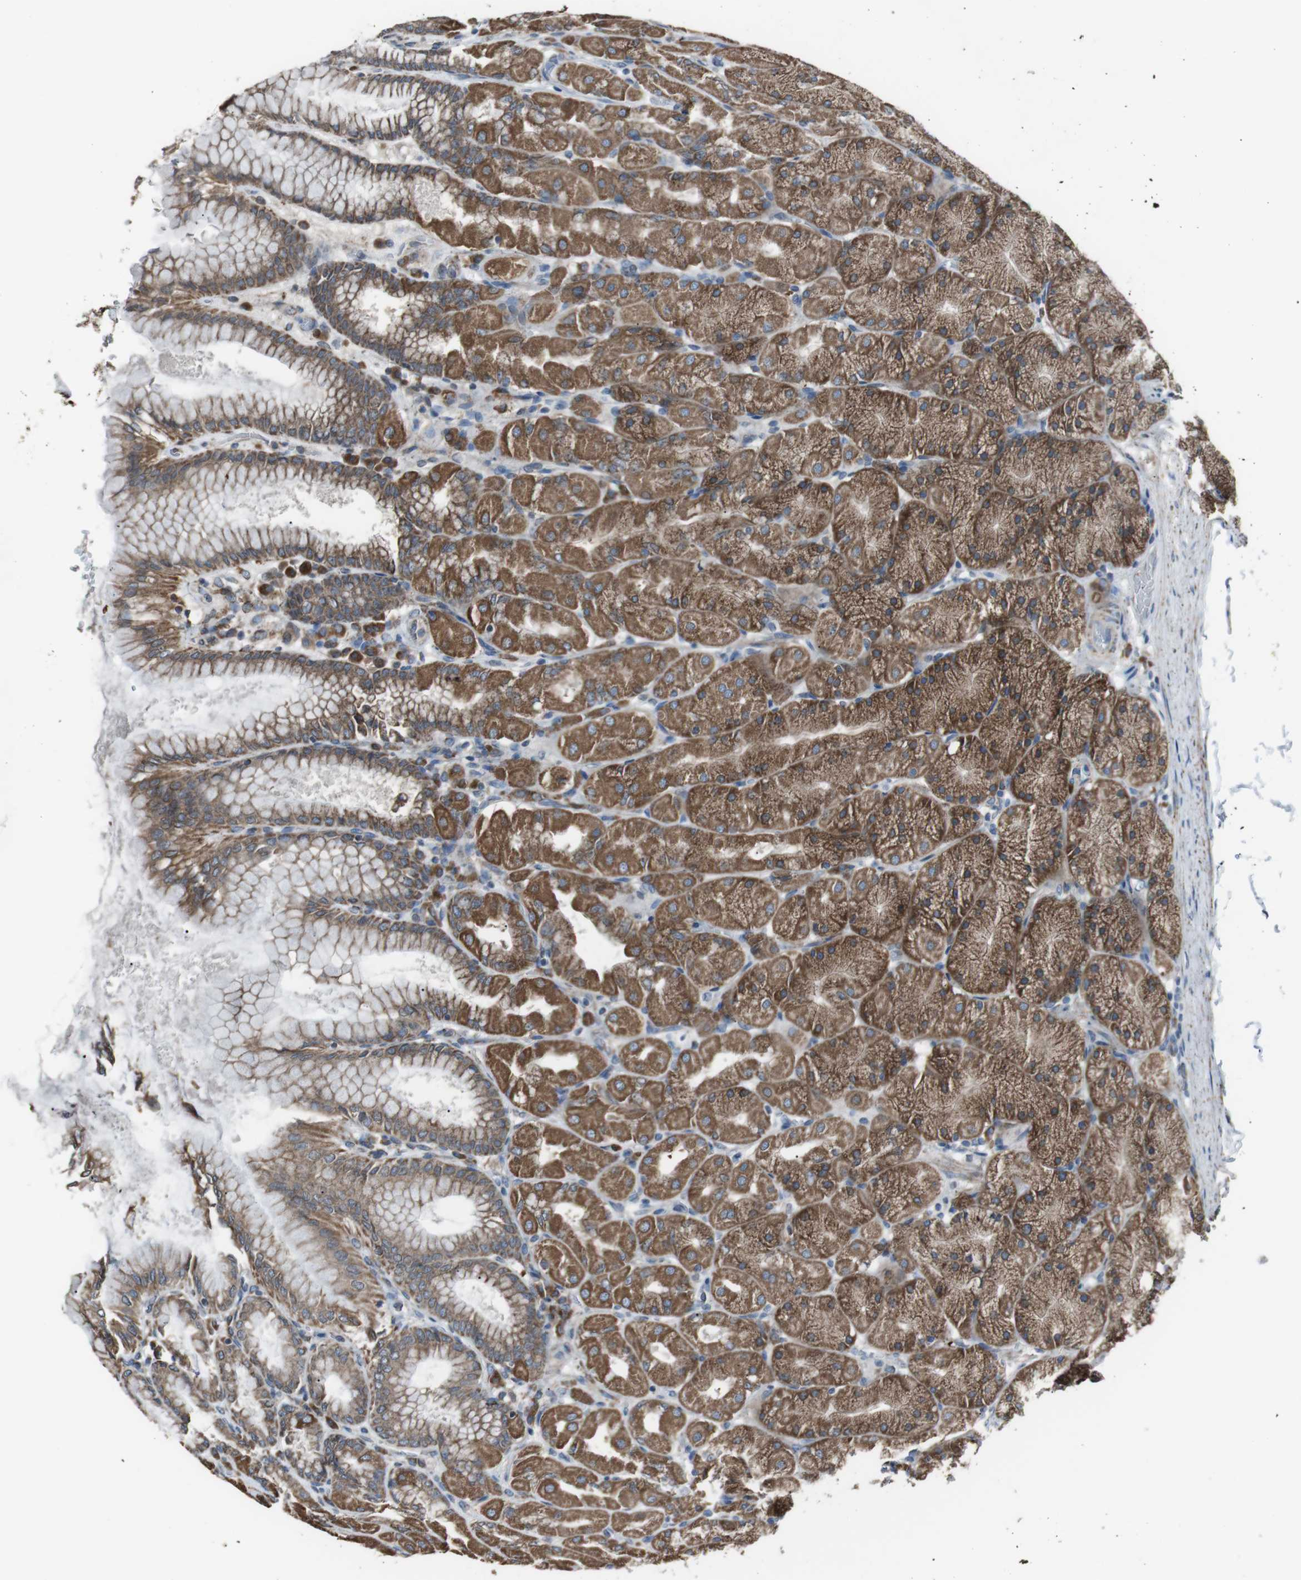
{"staining": {"intensity": "moderate", "quantity": ">75%", "location": "cytoplasmic/membranous"}, "tissue": "stomach", "cell_type": "Glandular cells", "image_type": "normal", "snomed": [{"axis": "morphology", "description": "Normal tissue, NOS"}, {"axis": "topography", "description": "Stomach, upper"}], "caption": "High-magnification brightfield microscopy of unremarkable stomach stained with DAB (3,3'-diaminobenzidine) (brown) and counterstained with hematoxylin (blue). glandular cells exhibit moderate cytoplasmic/membranous staining is present in about>75% of cells.", "gene": "CISD2", "patient": {"sex": "female", "age": 56}}